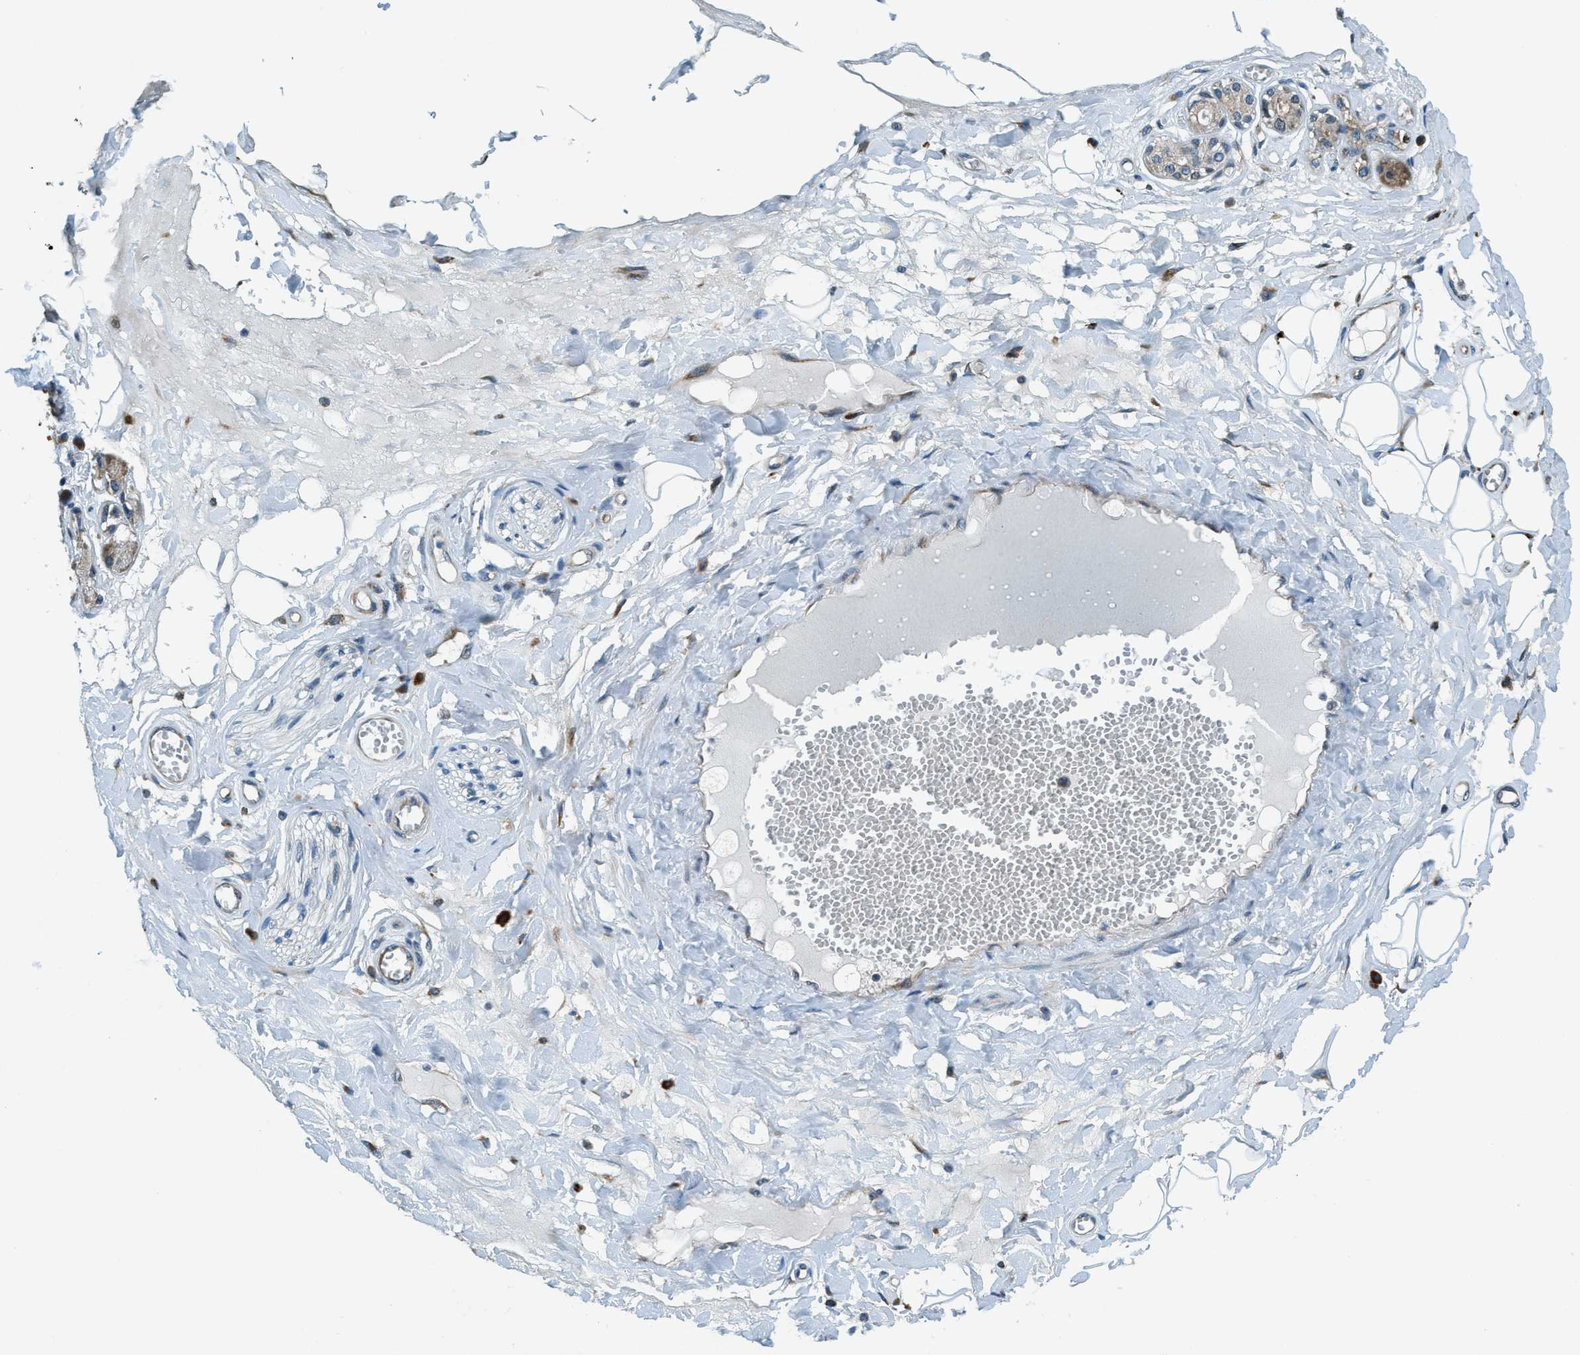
{"staining": {"intensity": "negative", "quantity": "none", "location": "none"}, "tissue": "adipose tissue", "cell_type": "Adipocytes", "image_type": "normal", "snomed": [{"axis": "morphology", "description": "Normal tissue, NOS"}, {"axis": "morphology", "description": "Inflammation, NOS"}, {"axis": "topography", "description": "Salivary gland"}, {"axis": "topography", "description": "Peripheral nerve tissue"}], "caption": "IHC micrograph of unremarkable adipose tissue: adipose tissue stained with DAB demonstrates no significant protein staining in adipocytes.", "gene": "GINM1", "patient": {"sex": "female", "age": 75}}